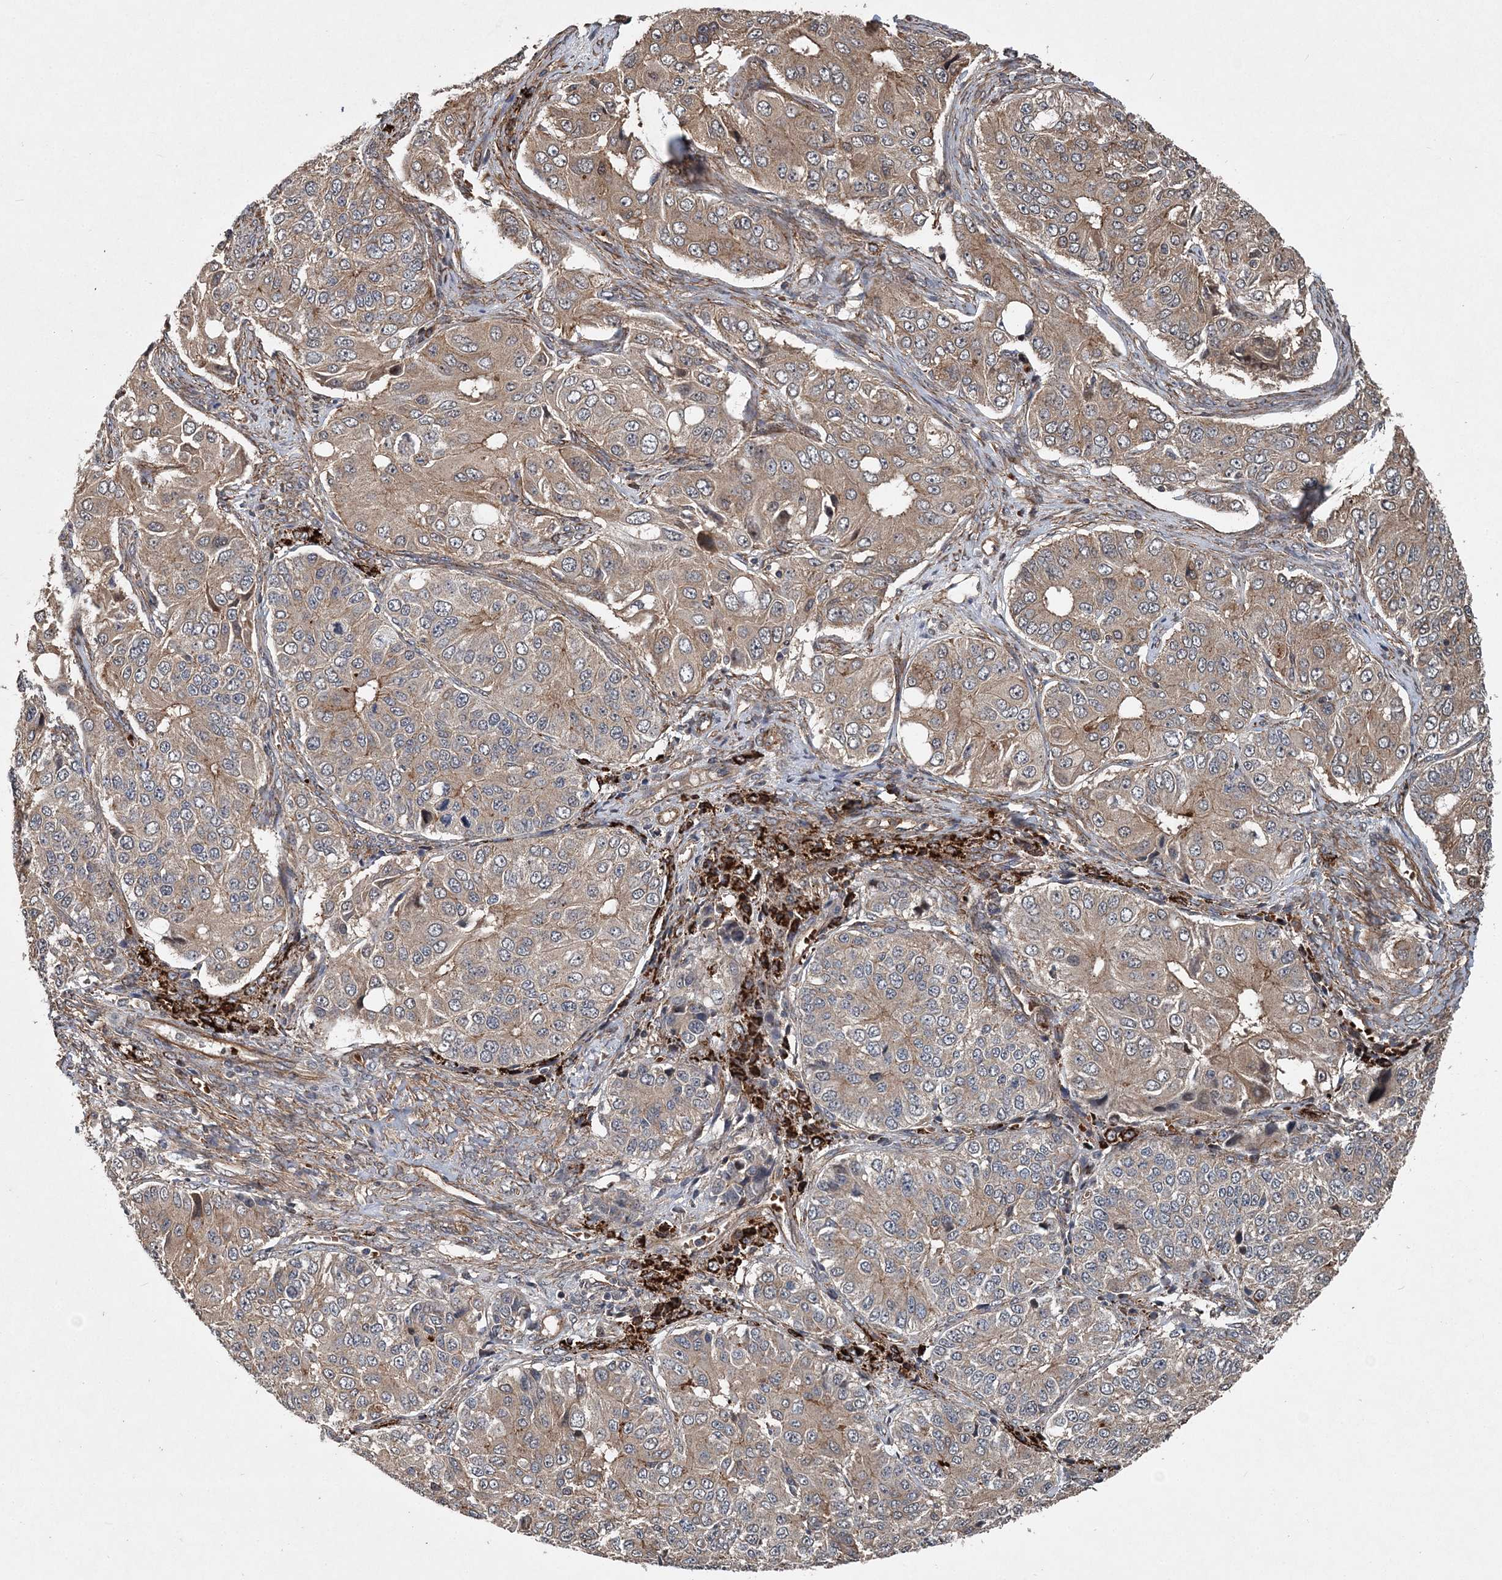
{"staining": {"intensity": "moderate", "quantity": ">75%", "location": "cytoplasmic/membranous"}, "tissue": "ovarian cancer", "cell_type": "Tumor cells", "image_type": "cancer", "snomed": [{"axis": "morphology", "description": "Carcinoma, endometroid"}, {"axis": "topography", "description": "Ovary"}], "caption": "The histopathology image demonstrates staining of ovarian cancer (endometroid carcinoma), revealing moderate cytoplasmic/membranous protein staining (brown color) within tumor cells.", "gene": "HYCC2", "patient": {"sex": "female", "age": 51}}